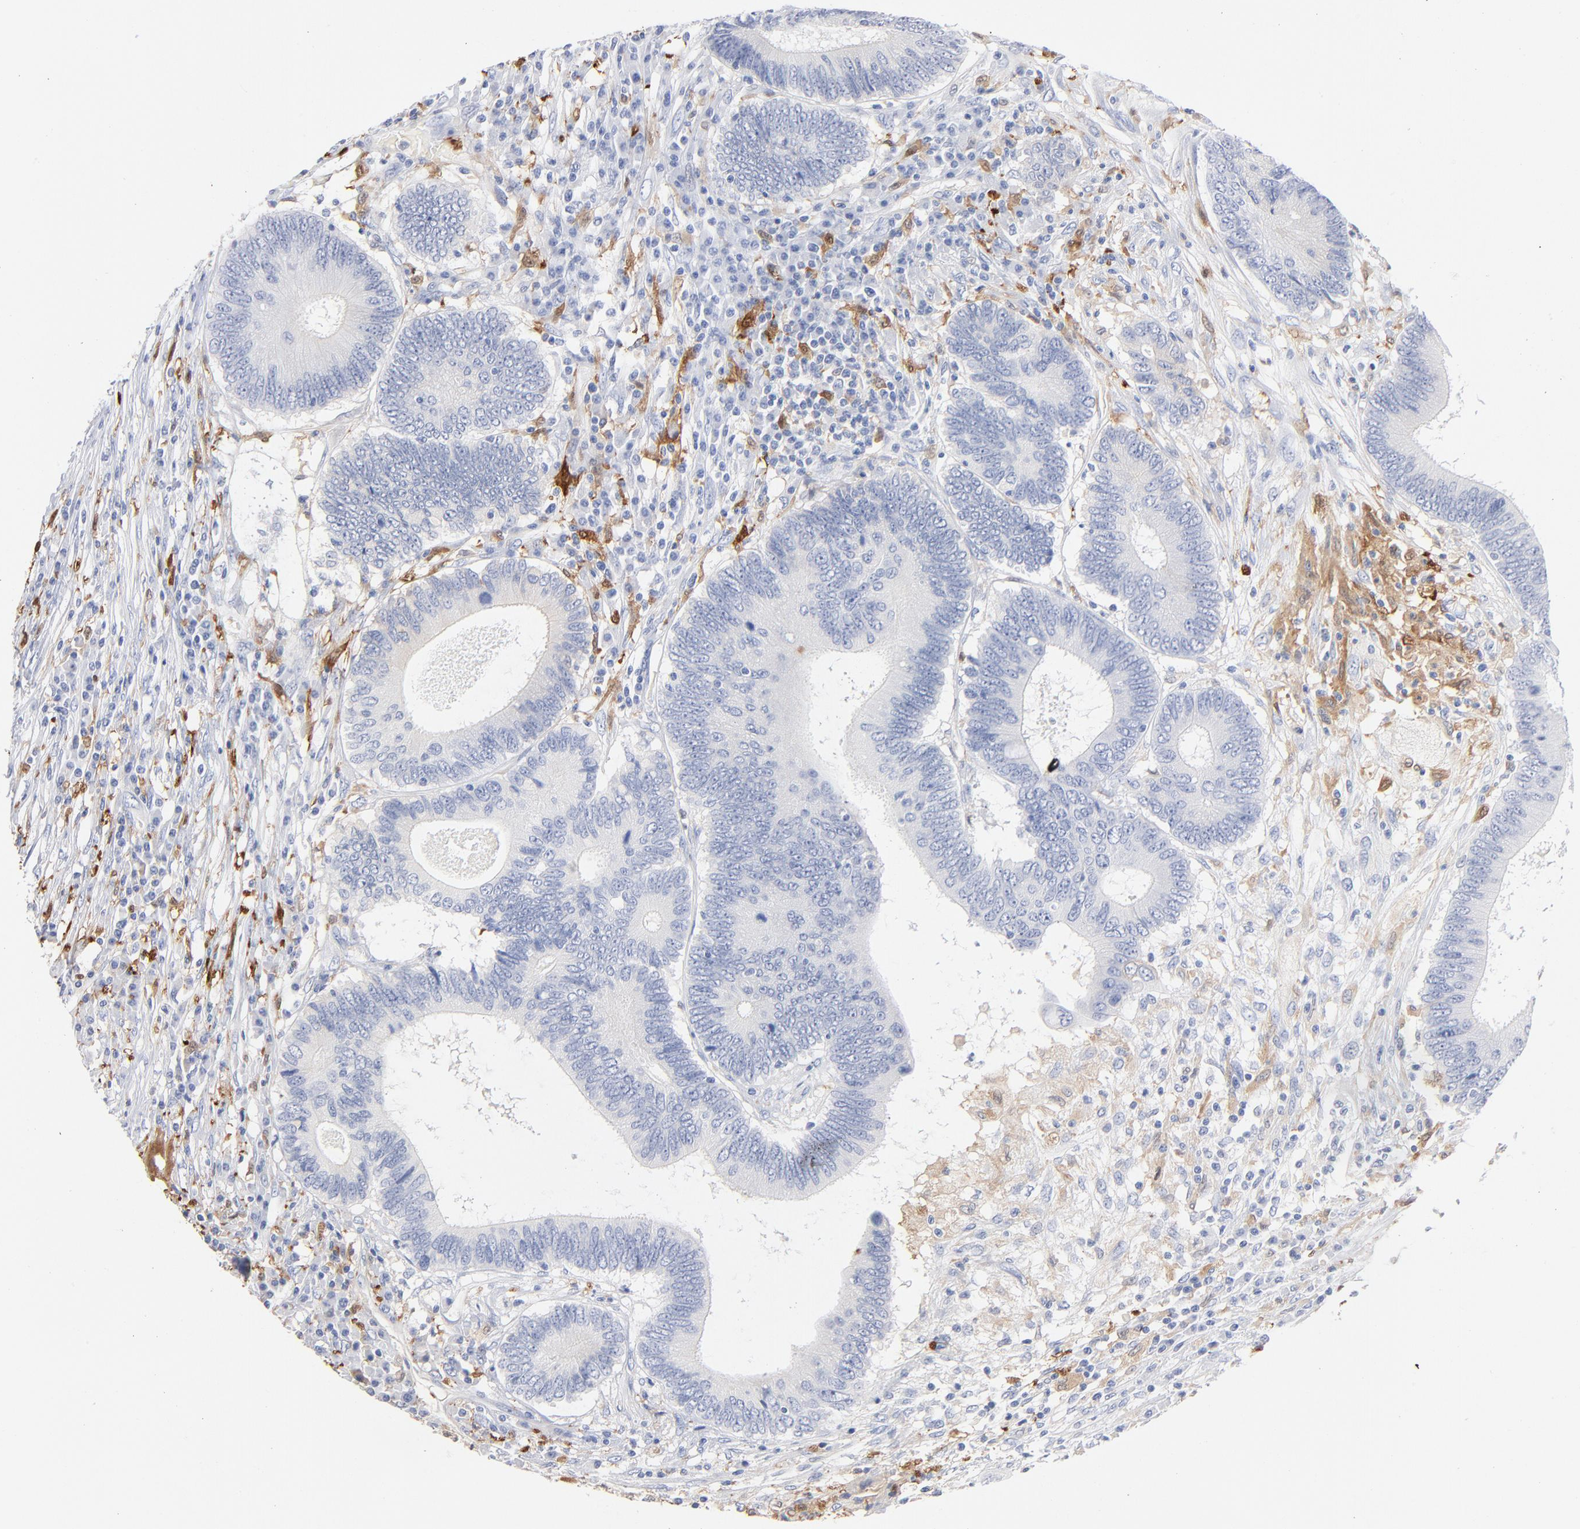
{"staining": {"intensity": "negative", "quantity": "none", "location": "none"}, "tissue": "colorectal cancer", "cell_type": "Tumor cells", "image_type": "cancer", "snomed": [{"axis": "morphology", "description": "Adenocarcinoma, NOS"}, {"axis": "topography", "description": "Colon"}], "caption": "Tumor cells show no significant protein expression in adenocarcinoma (colorectal).", "gene": "IFIT2", "patient": {"sex": "female", "age": 78}}